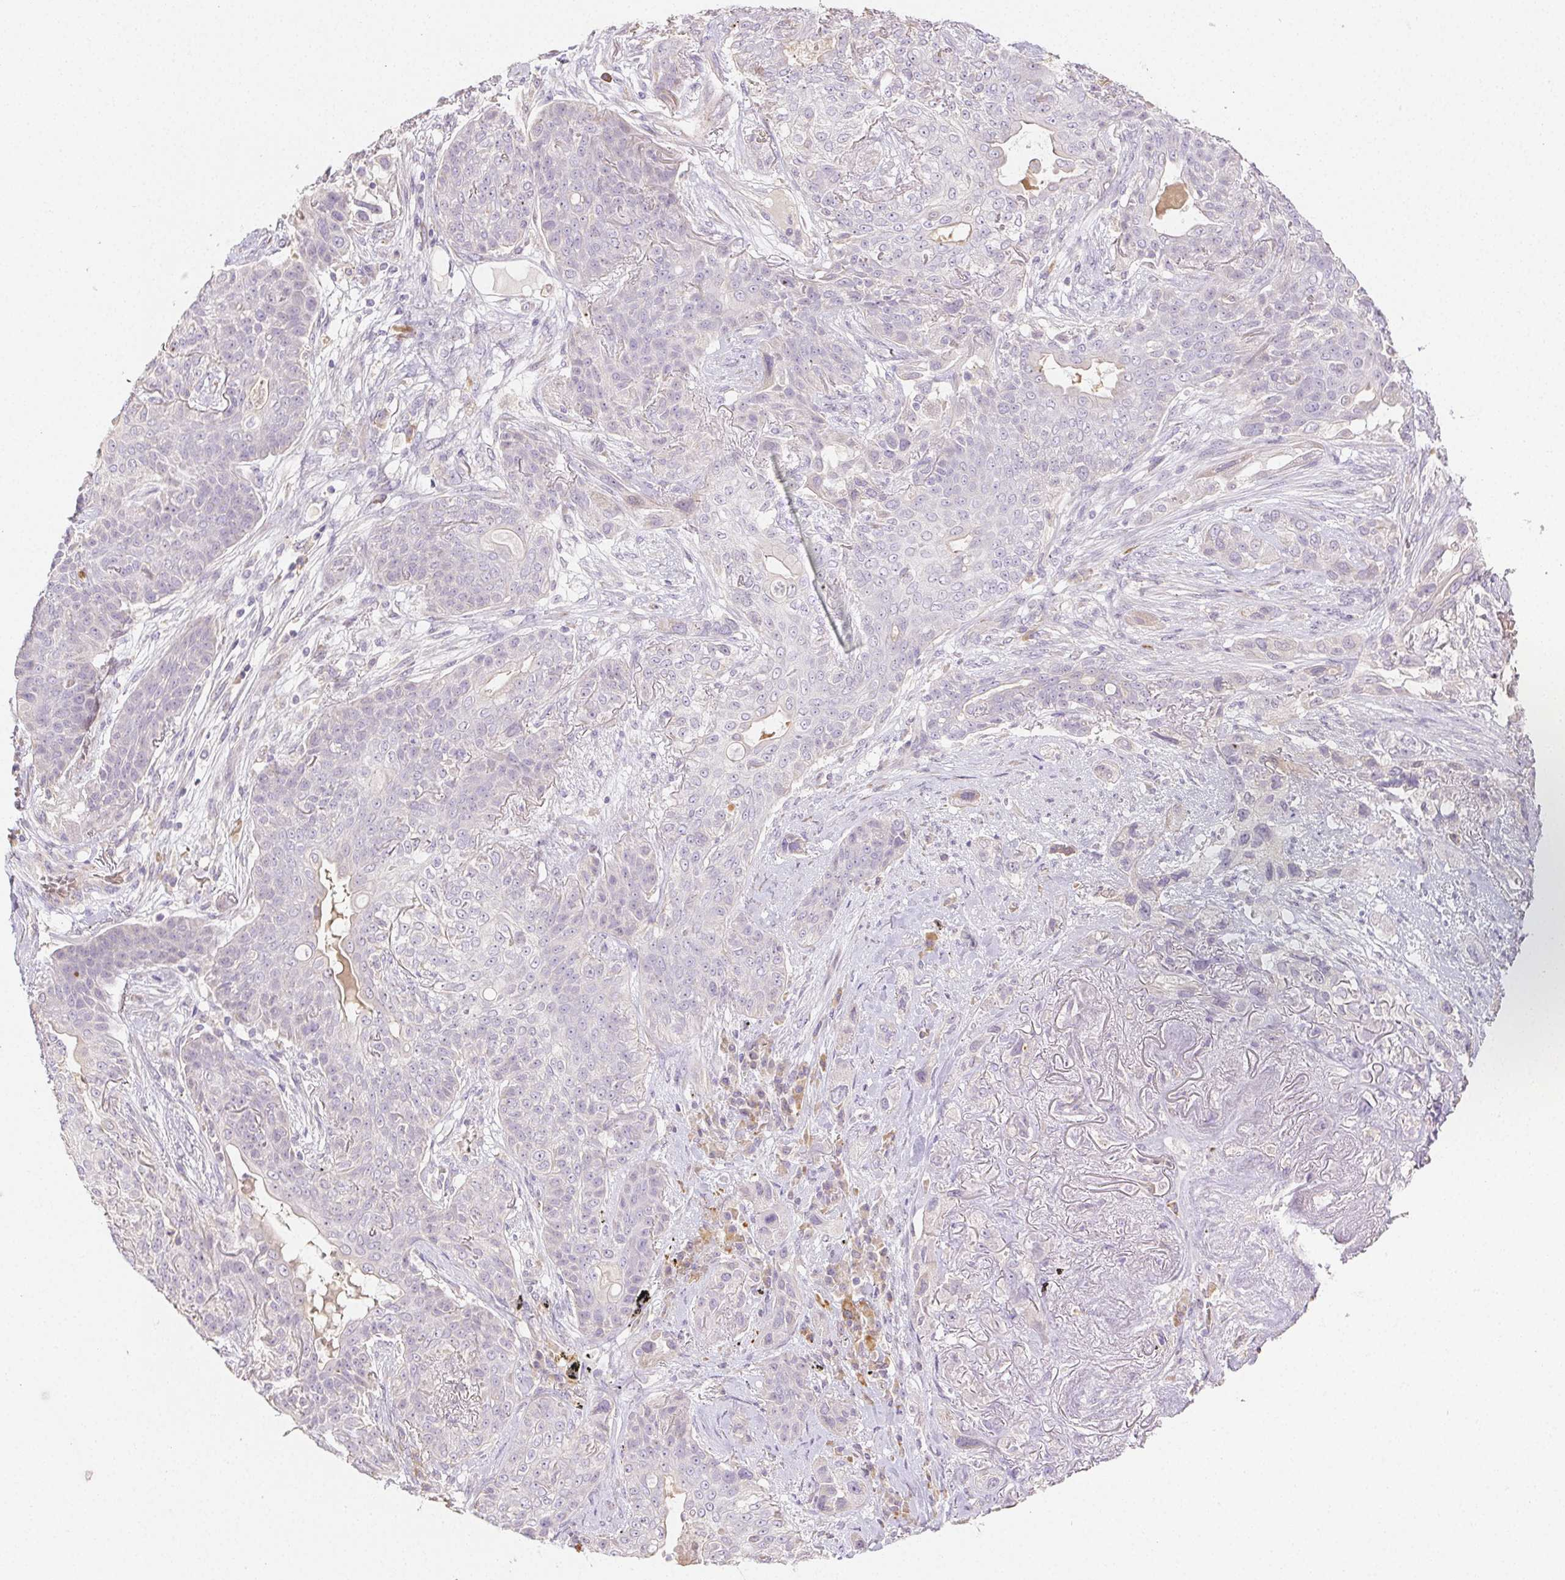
{"staining": {"intensity": "negative", "quantity": "none", "location": "none"}, "tissue": "lung cancer", "cell_type": "Tumor cells", "image_type": "cancer", "snomed": [{"axis": "morphology", "description": "Squamous cell carcinoma, NOS"}, {"axis": "topography", "description": "Lung"}], "caption": "Lung squamous cell carcinoma stained for a protein using immunohistochemistry (IHC) displays no expression tumor cells.", "gene": "ACVR1B", "patient": {"sex": "female", "age": 70}}